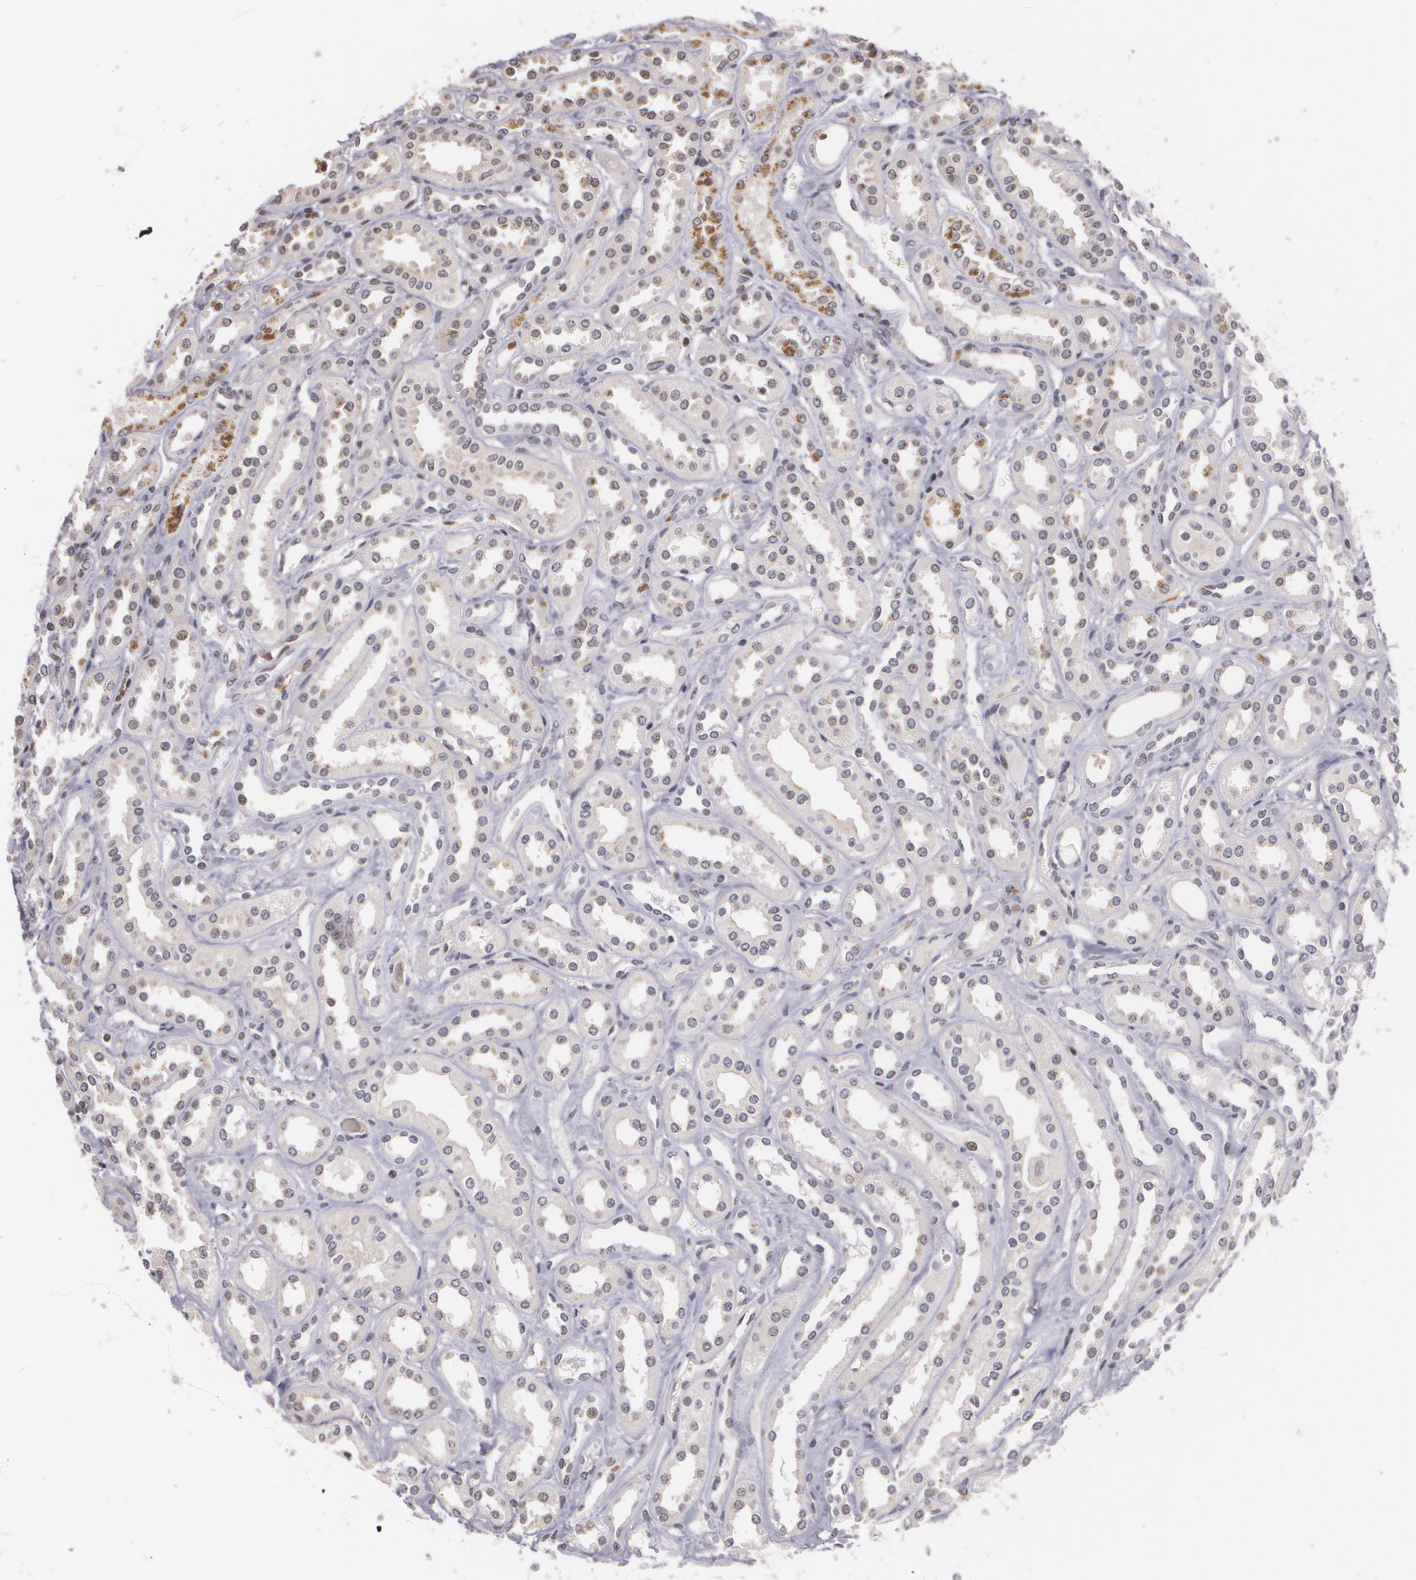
{"staining": {"intensity": "moderate", "quantity": "25%-75%", "location": "cytoplasmic/membranous"}, "tissue": "kidney", "cell_type": "Cells in glomeruli", "image_type": "normal", "snomed": [{"axis": "morphology", "description": "Normal tissue, NOS"}, {"axis": "topography", "description": "Kidney"}], "caption": "Kidney was stained to show a protein in brown. There is medium levels of moderate cytoplasmic/membranous expression in about 25%-75% of cells in glomeruli. Using DAB (brown) and hematoxylin (blue) stains, captured at high magnification using brightfield microscopy.", "gene": "VAV3", "patient": {"sex": "female", "age": 52}}